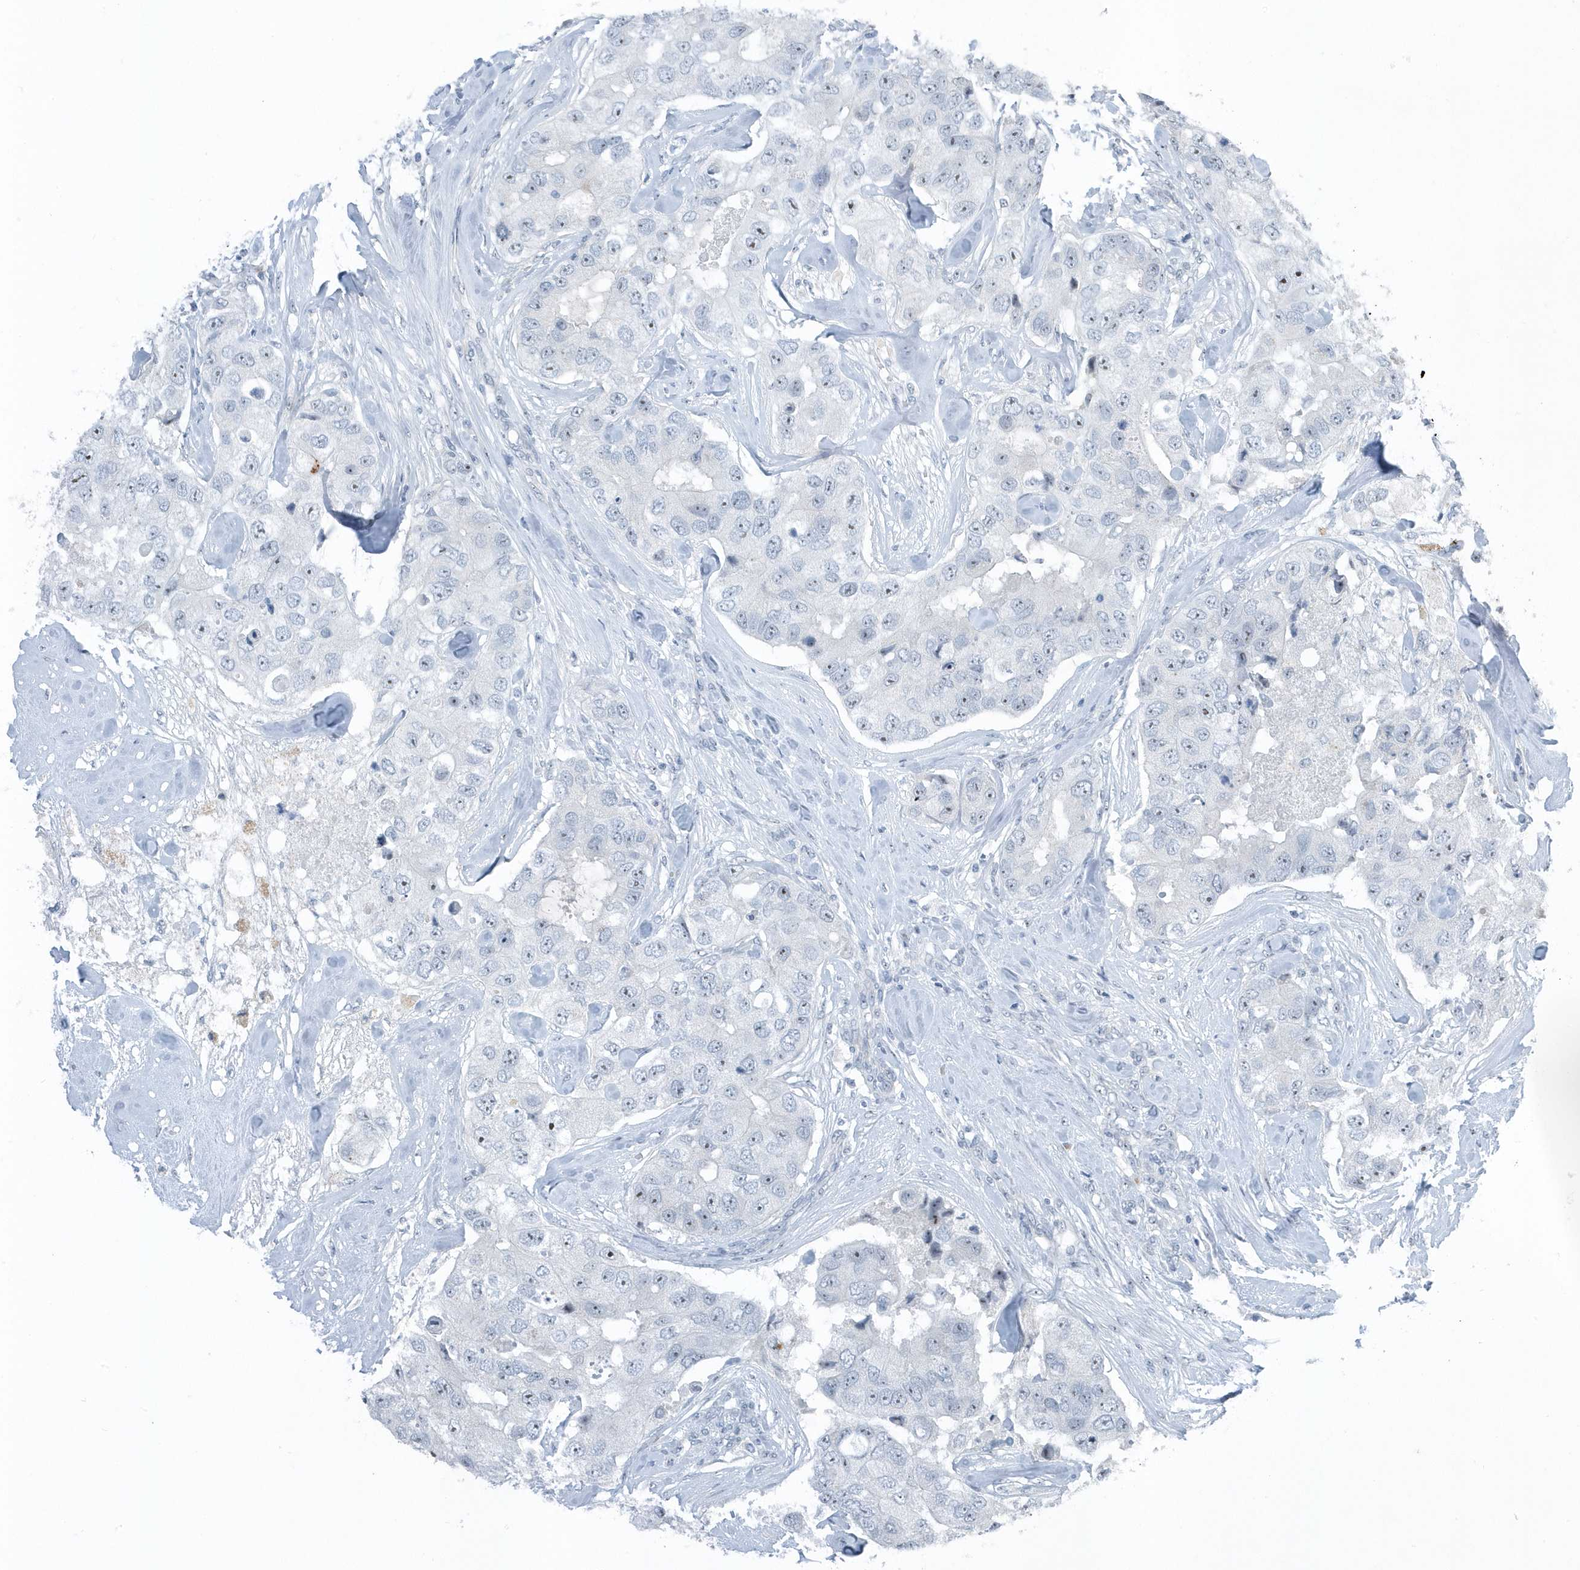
{"staining": {"intensity": "negative", "quantity": "none", "location": "none"}, "tissue": "breast cancer", "cell_type": "Tumor cells", "image_type": "cancer", "snomed": [{"axis": "morphology", "description": "Duct carcinoma"}, {"axis": "topography", "description": "Breast"}], "caption": "A photomicrograph of breast infiltrating ductal carcinoma stained for a protein exhibits no brown staining in tumor cells.", "gene": "RPF2", "patient": {"sex": "female", "age": 62}}